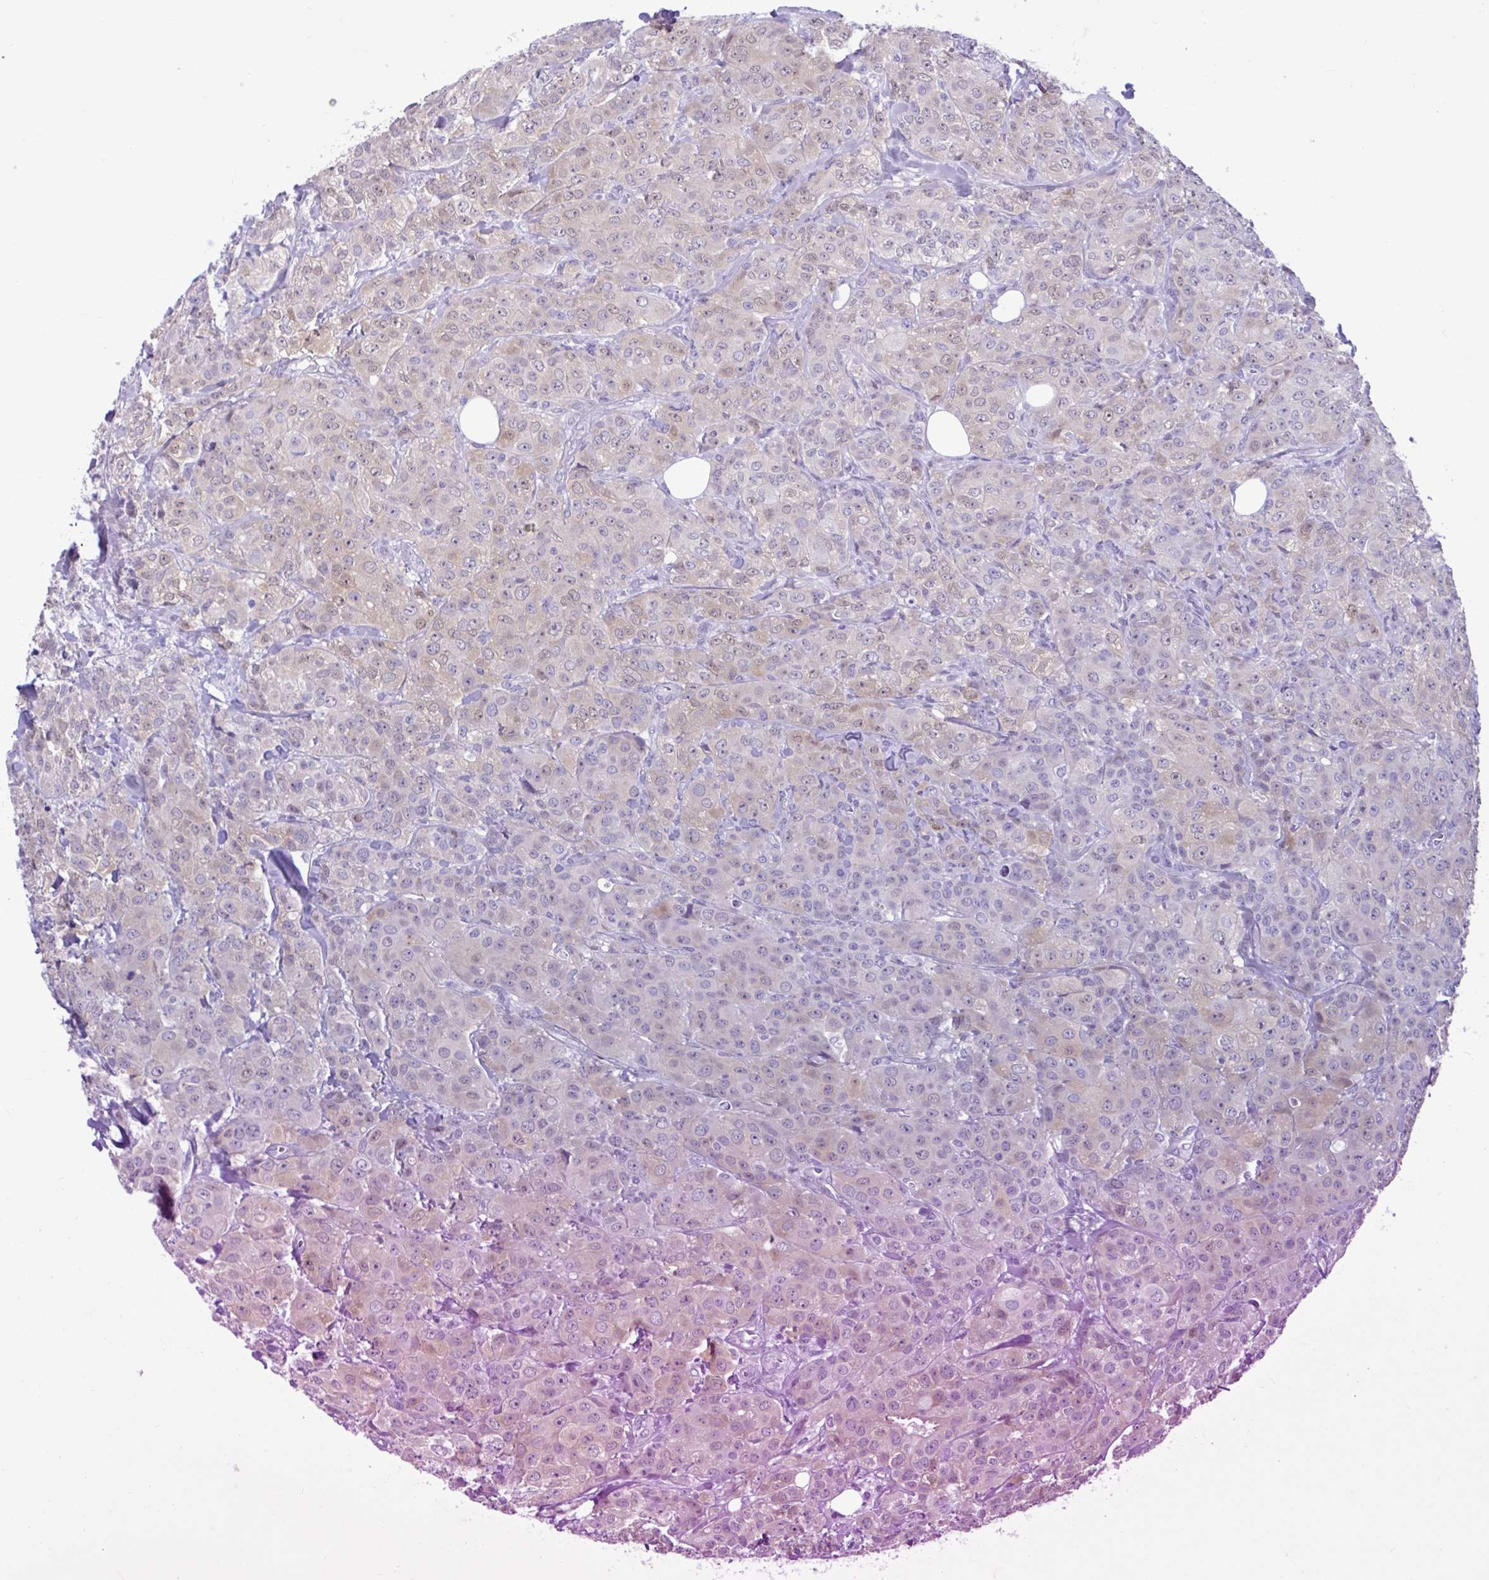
{"staining": {"intensity": "weak", "quantity": "25%-75%", "location": "nuclear"}, "tissue": "breast cancer", "cell_type": "Tumor cells", "image_type": "cancer", "snomed": [{"axis": "morphology", "description": "Normal tissue, NOS"}, {"axis": "morphology", "description": "Duct carcinoma"}, {"axis": "topography", "description": "Breast"}], "caption": "Protein expression analysis of human breast cancer (invasive ductal carcinoma) reveals weak nuclear staining in about 25%-75% of tumor cells. (DAB IHC, brown staining for protein, blue staining for nuclei).", "gene": "FAM153A", "patient": {"sex": "female", "age": 43}}